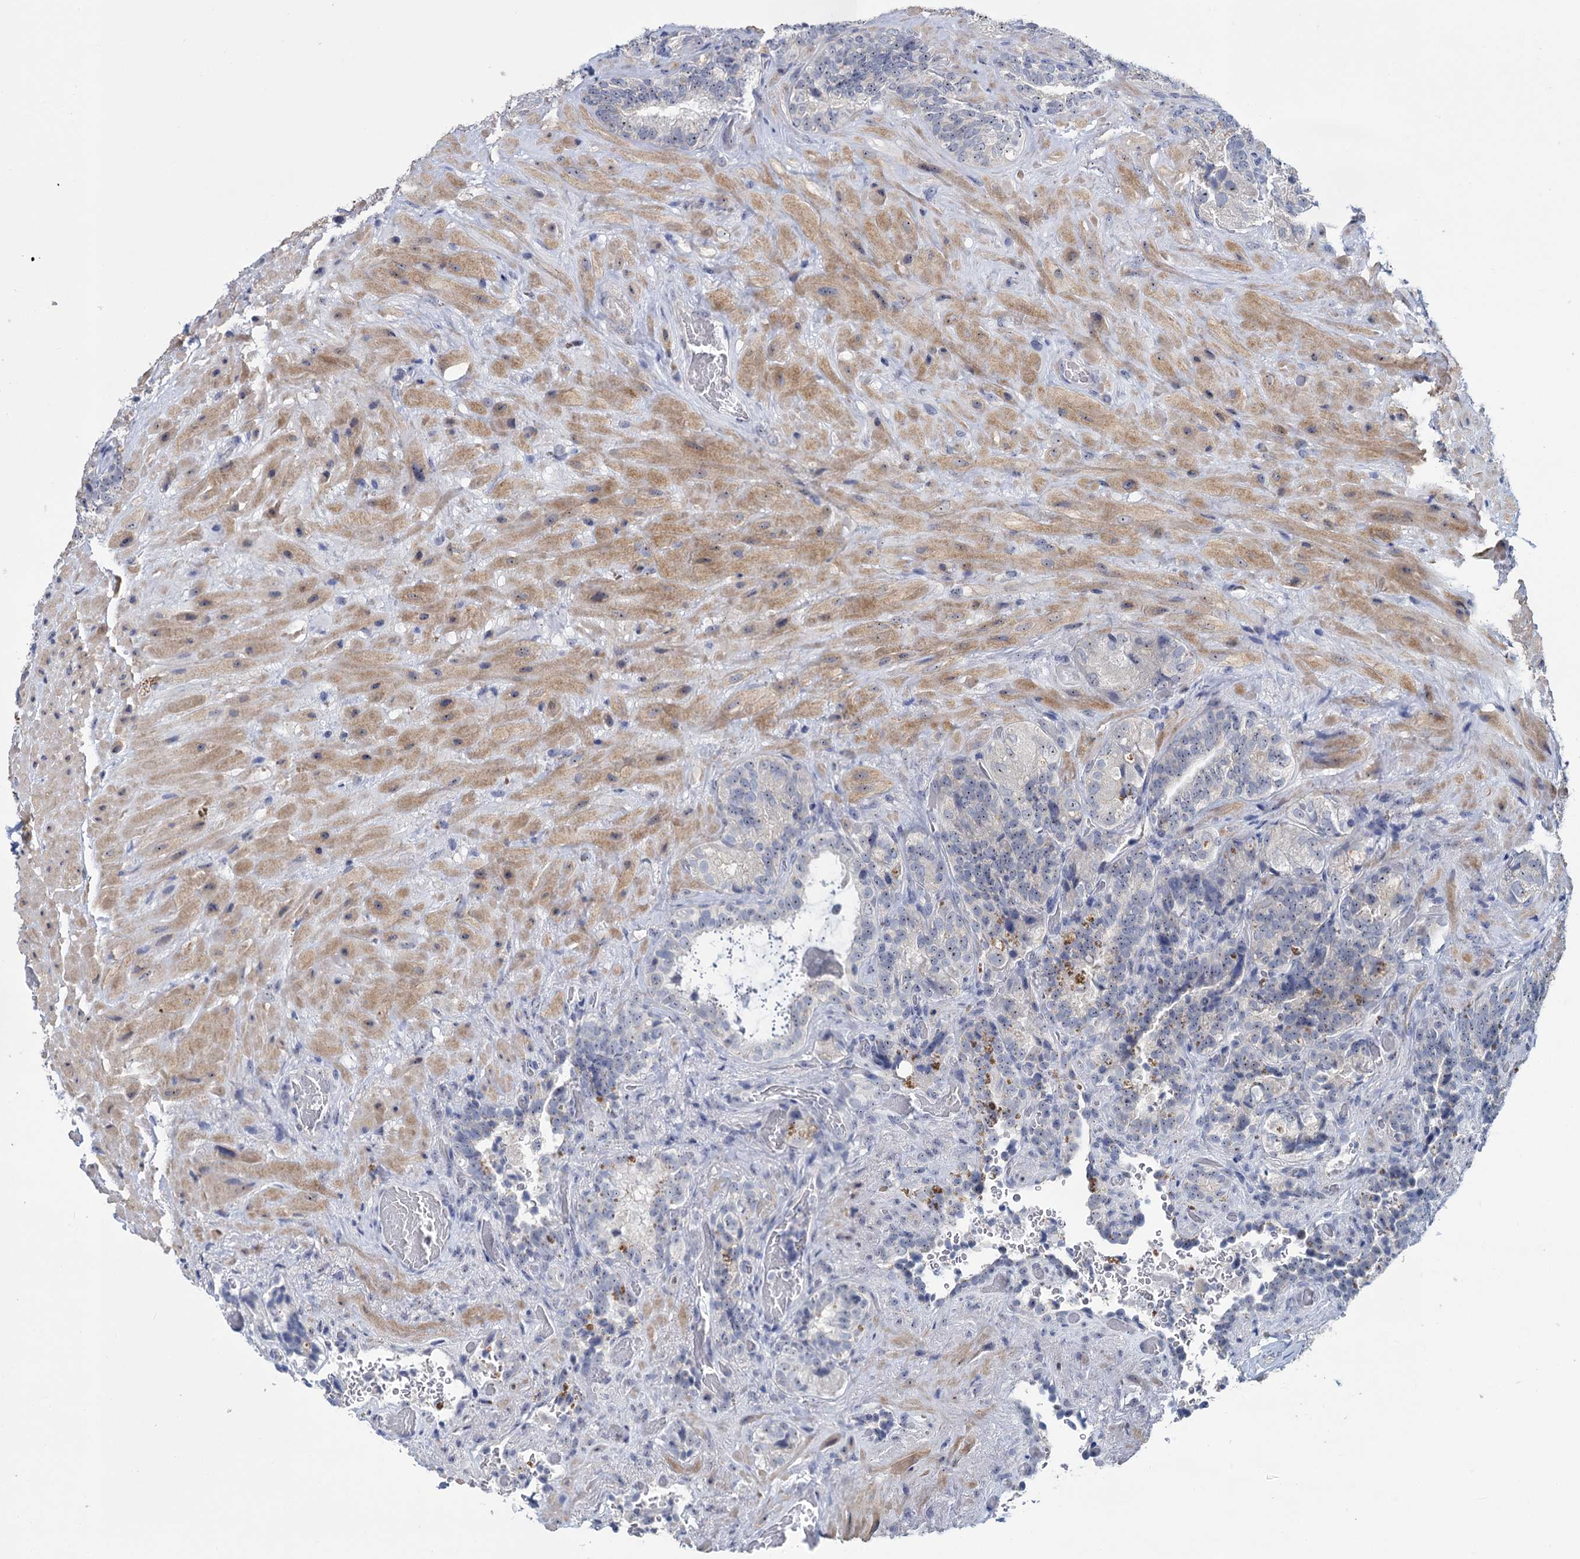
{"staining": {"intensity": "moderate", "quantity": "<25%", "location": "cytoplasmic/membranous"}, "tissue": "seminal vesicle", "cell_type": "Glandular cells", "image_type": "normal", "snomed": [{"axis": "morphology", "description": "Normal tissue, NOS"}, {"axis": "topography", "description": "Prostate and seminal vesicle, NOS"}, {"axis": "topography", "description": "Prostate"}, {"axis": "topography", "description": "Seminal veicle"}], "caption": "An immunohistochemistry image of benign tissue is shown. Protein staining in brown highlights moderate cytoplasmic/membranous positivity in seminal vesicle within glandular cells.", "gene": "SFN", "patient": {"sex": "male", "age": 67}}